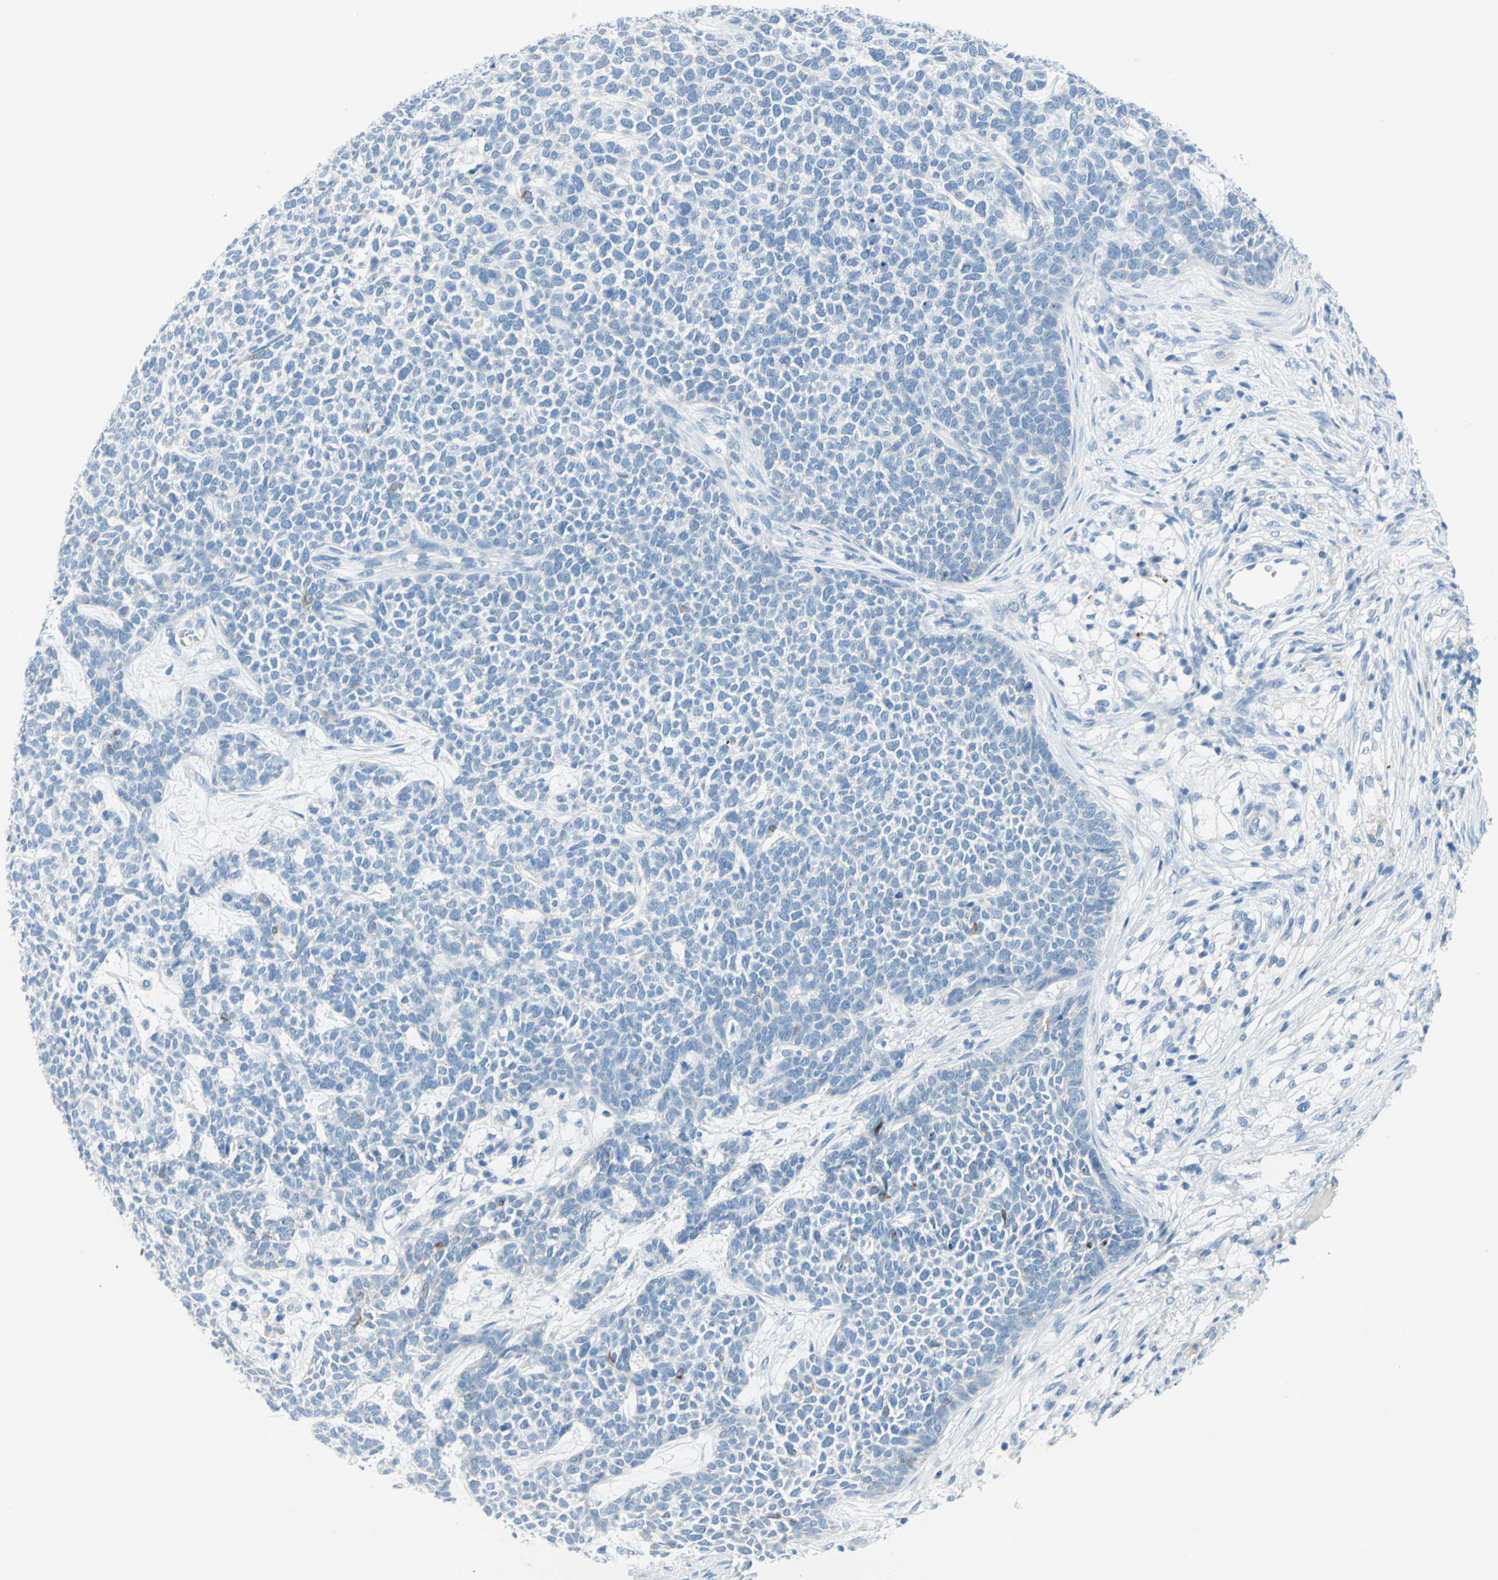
{"staining": {"intensity": "negative", "quantity": "none", "location": "none"}, "tissue": "skin cancer", "cell_type": "Tumor cells", "image_type": "cancer", "snomed": [{"axis": "morphology", "description": "Basal cell carcinoma"}, {"axis": "topography", "description": "Skin"}], "caption": "Protein analysis of skin cancer (basal cell carcinoma) reveals no significant staining in tumor cells.", "gene": "DCT", "patient": {"sex": "female", "age": 84}}